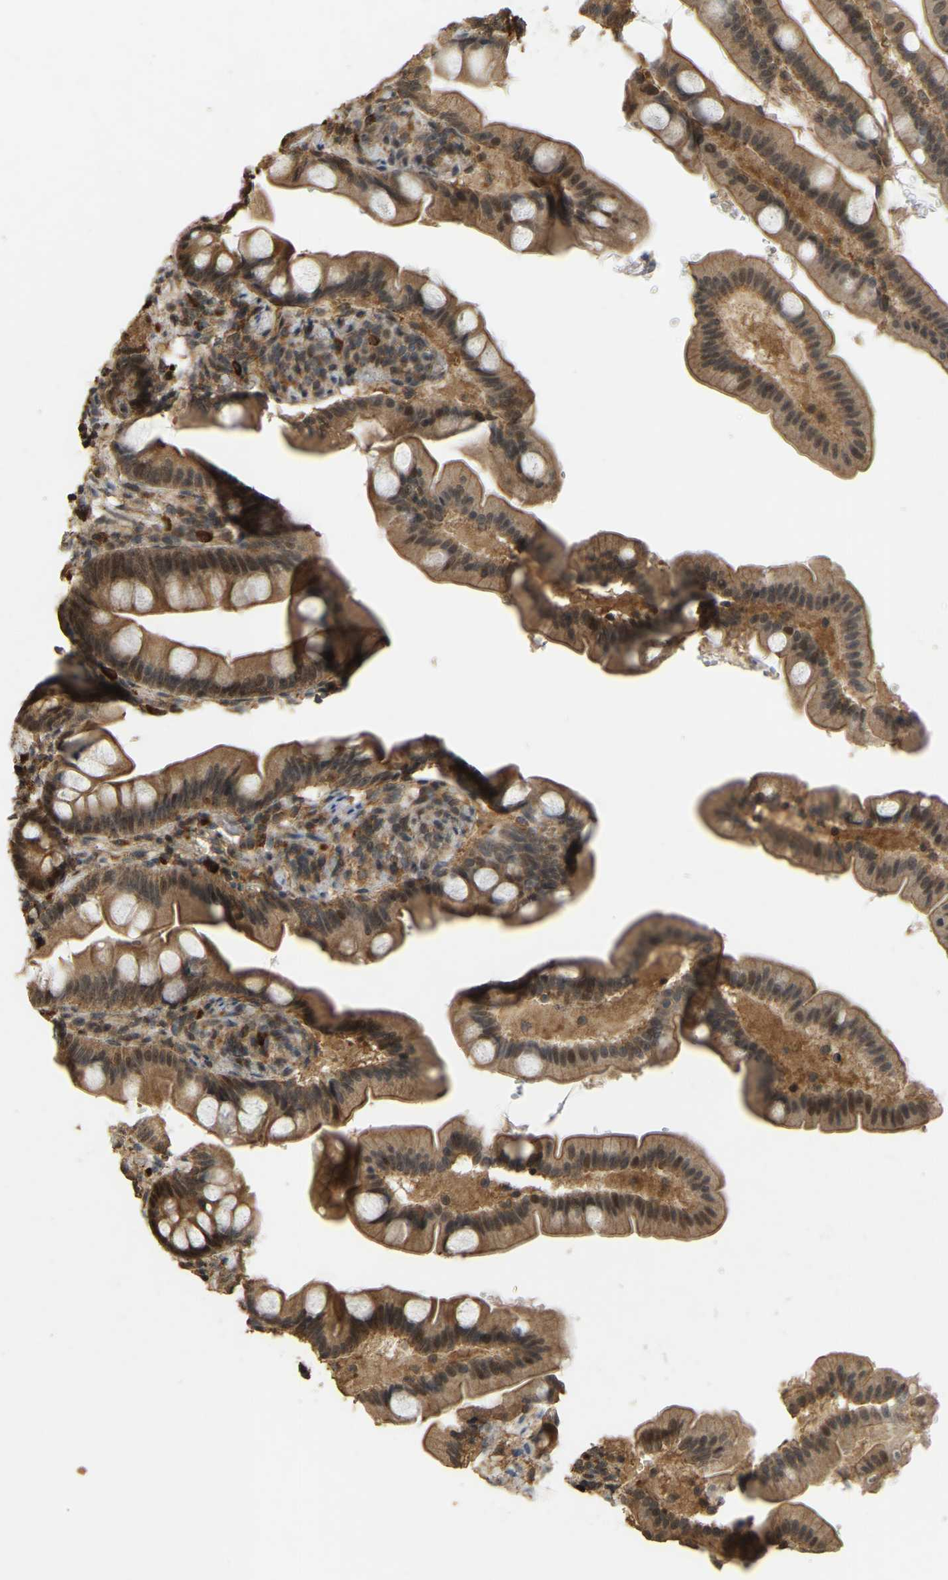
{"staining": {"intensity": "moderate", "quantity": ">75%", "location": "cytoplasmic/membranous,nuclear"}, "tissue": "small intestine", "cell_type": "Glandular cells", "image_type": "normal", "snomed": [{"axis": "morphology", "description": "Normal tissue, NOS"}, {"axis": "topography", "description": "Small intestine"}], "caption": "Immunohistochemistry of benign small intestine shows medium levels of moderate cytoplasmic/membranous,nuclear expression in approximately >75% of glandular cells. The protein is shown in brown color, while the nuclei are stained blue.", "gene": "BRF2", "patient": {"sex": "female", "age": 56}}